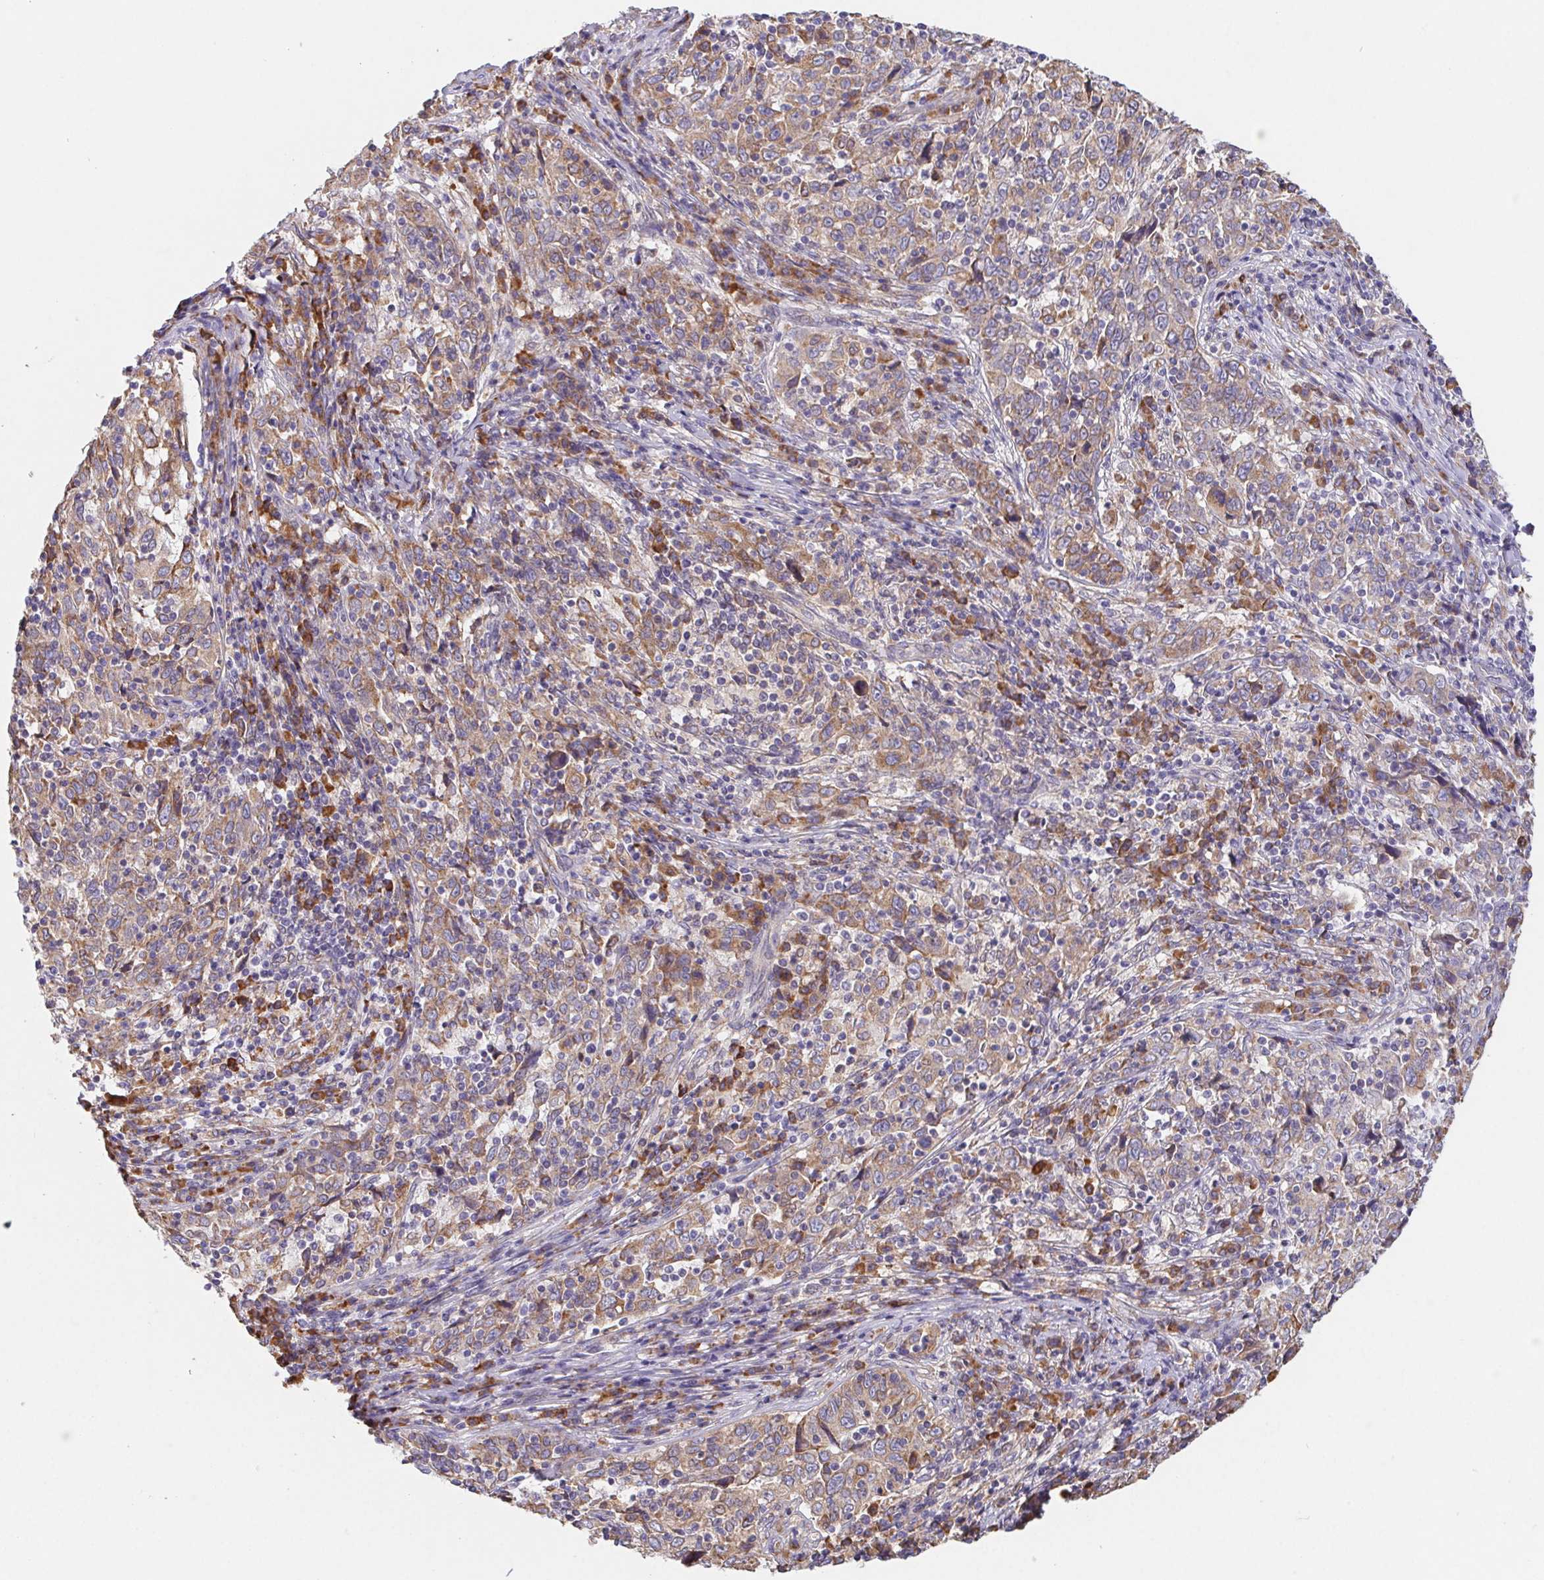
{"staining": {"intensity": "moderate", "quantity": ">75%", "location": "cytoplasmic/membranous"}, "tissue": "cervical cancer", "cell_type": "Tumor cells", "image_type": "cancer", "snomed": [{"axis": "morphology", "description": "Squamous cell carcinoma, NOS"}, {"axis": "topography", "description": "Cervix"}], "caption": "IHC micrograph of neoplastic tissue: human squamous cell carcinoma (cervical) stained using immunohistochemistry (IHC) demonstrates medium levels of moderate protein expression localized specifically in the cytoplasmic/membranous of tumor cells, appearing as a cytoplasmic/membranous brown color.", "gene": "ADAM8", "patient": {"sex": "female", "age": 46}}